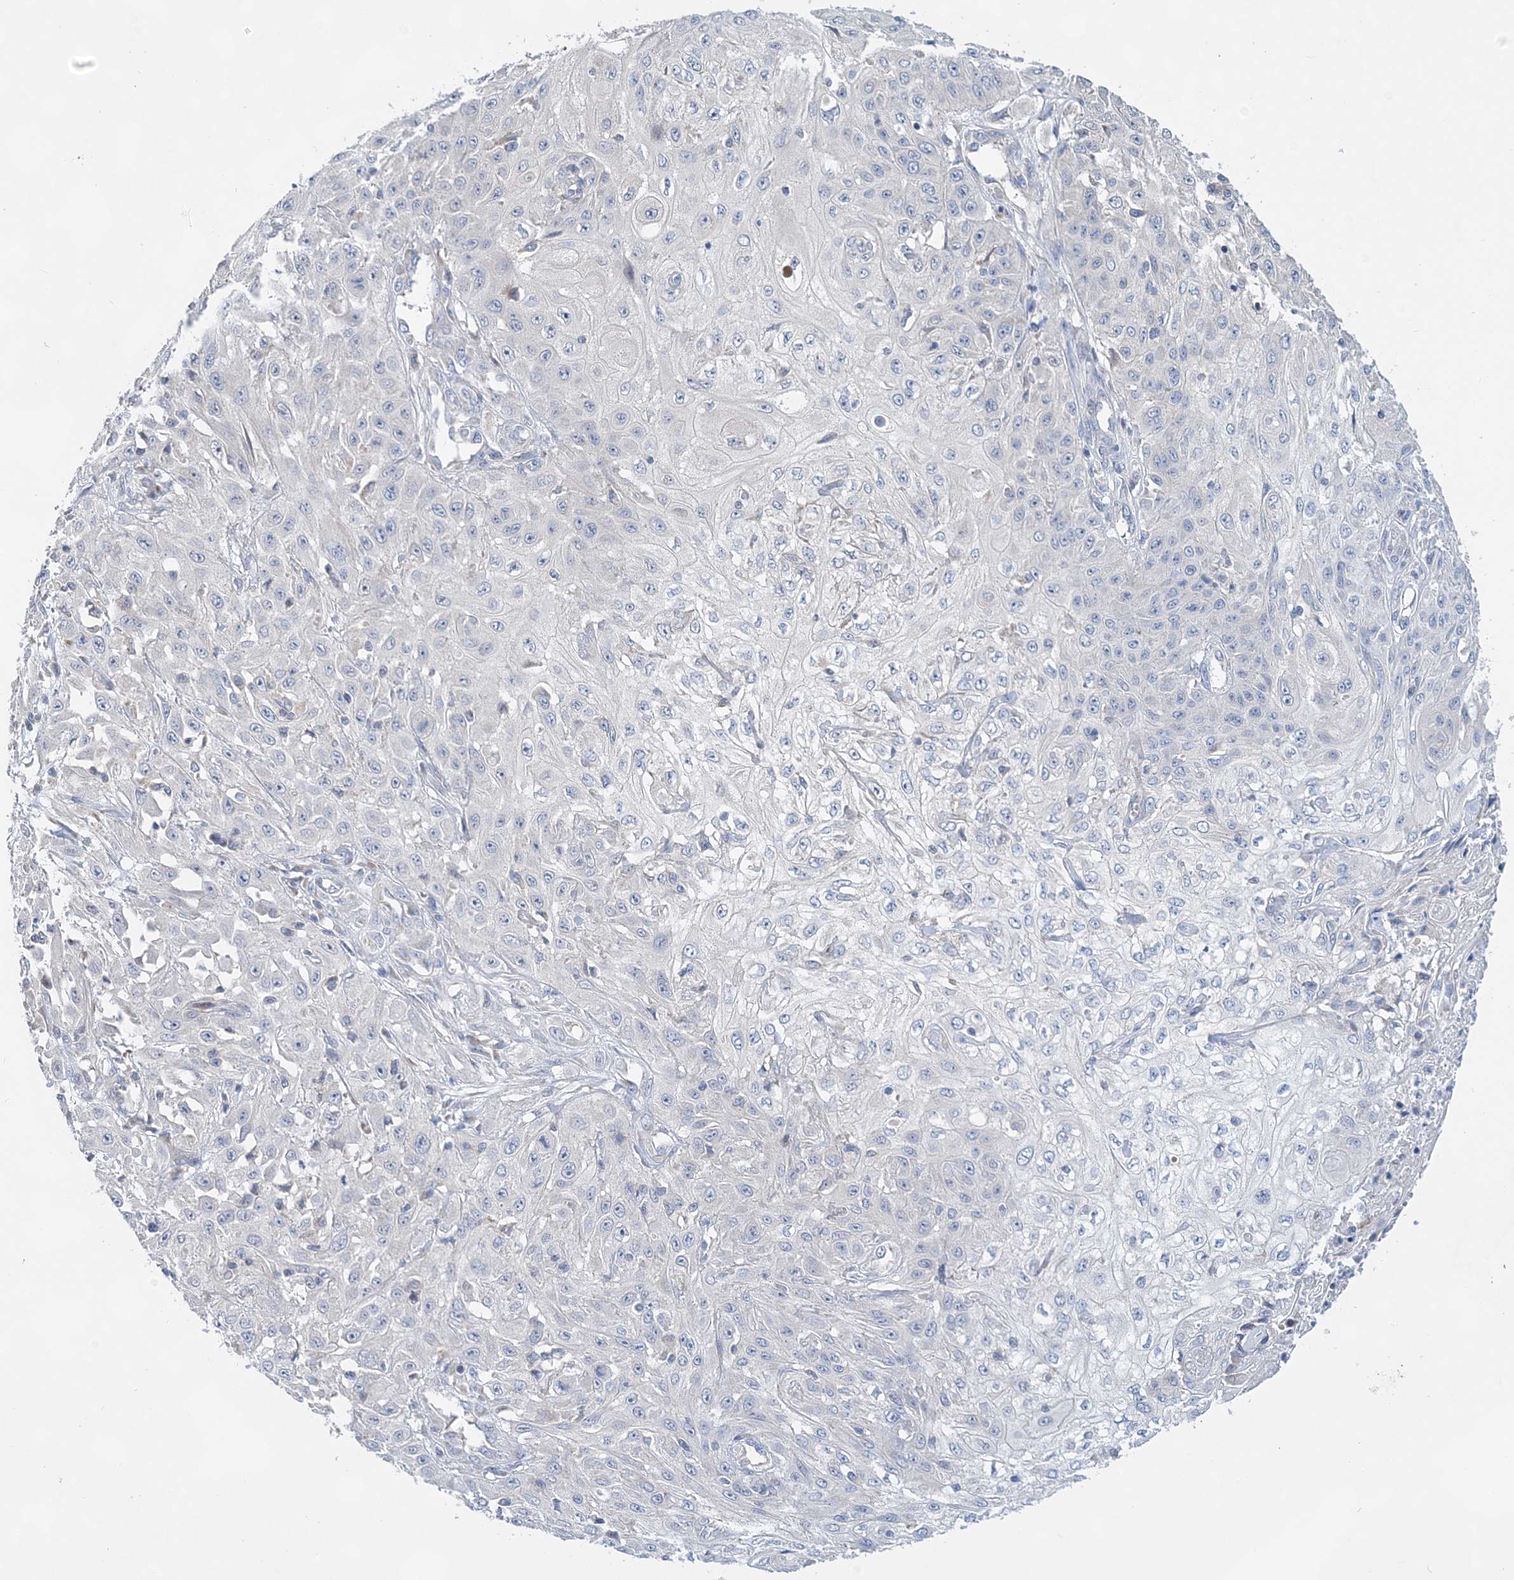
{"staining": {"intensity": "negative", "quantity": "none", "location": "none"}, "tissue": "skin cancer", "cell_type": "Tumor cells", "image_type": "cancer", "snomed": [{"axis": "morphology", "description": "Squamous cell carcinoma, NOS"}, {"axis": "morphology", "description": "Squamous cell carcinoma, metastatic, NOS"}, {"axis": "topography", "description": "Skin"}, {"axis": "topography", "description": "Lymph node"}], "caption": "DAB (3,3'-diaminobenzidine) immunohistochemical staining of human skin cancer (metastatic squamous cell carcinoma) demonstrates no significant positivity in tumor cells.", "gene": "TRAPPC13", "patient": {"sex": "male", "age": 75}}